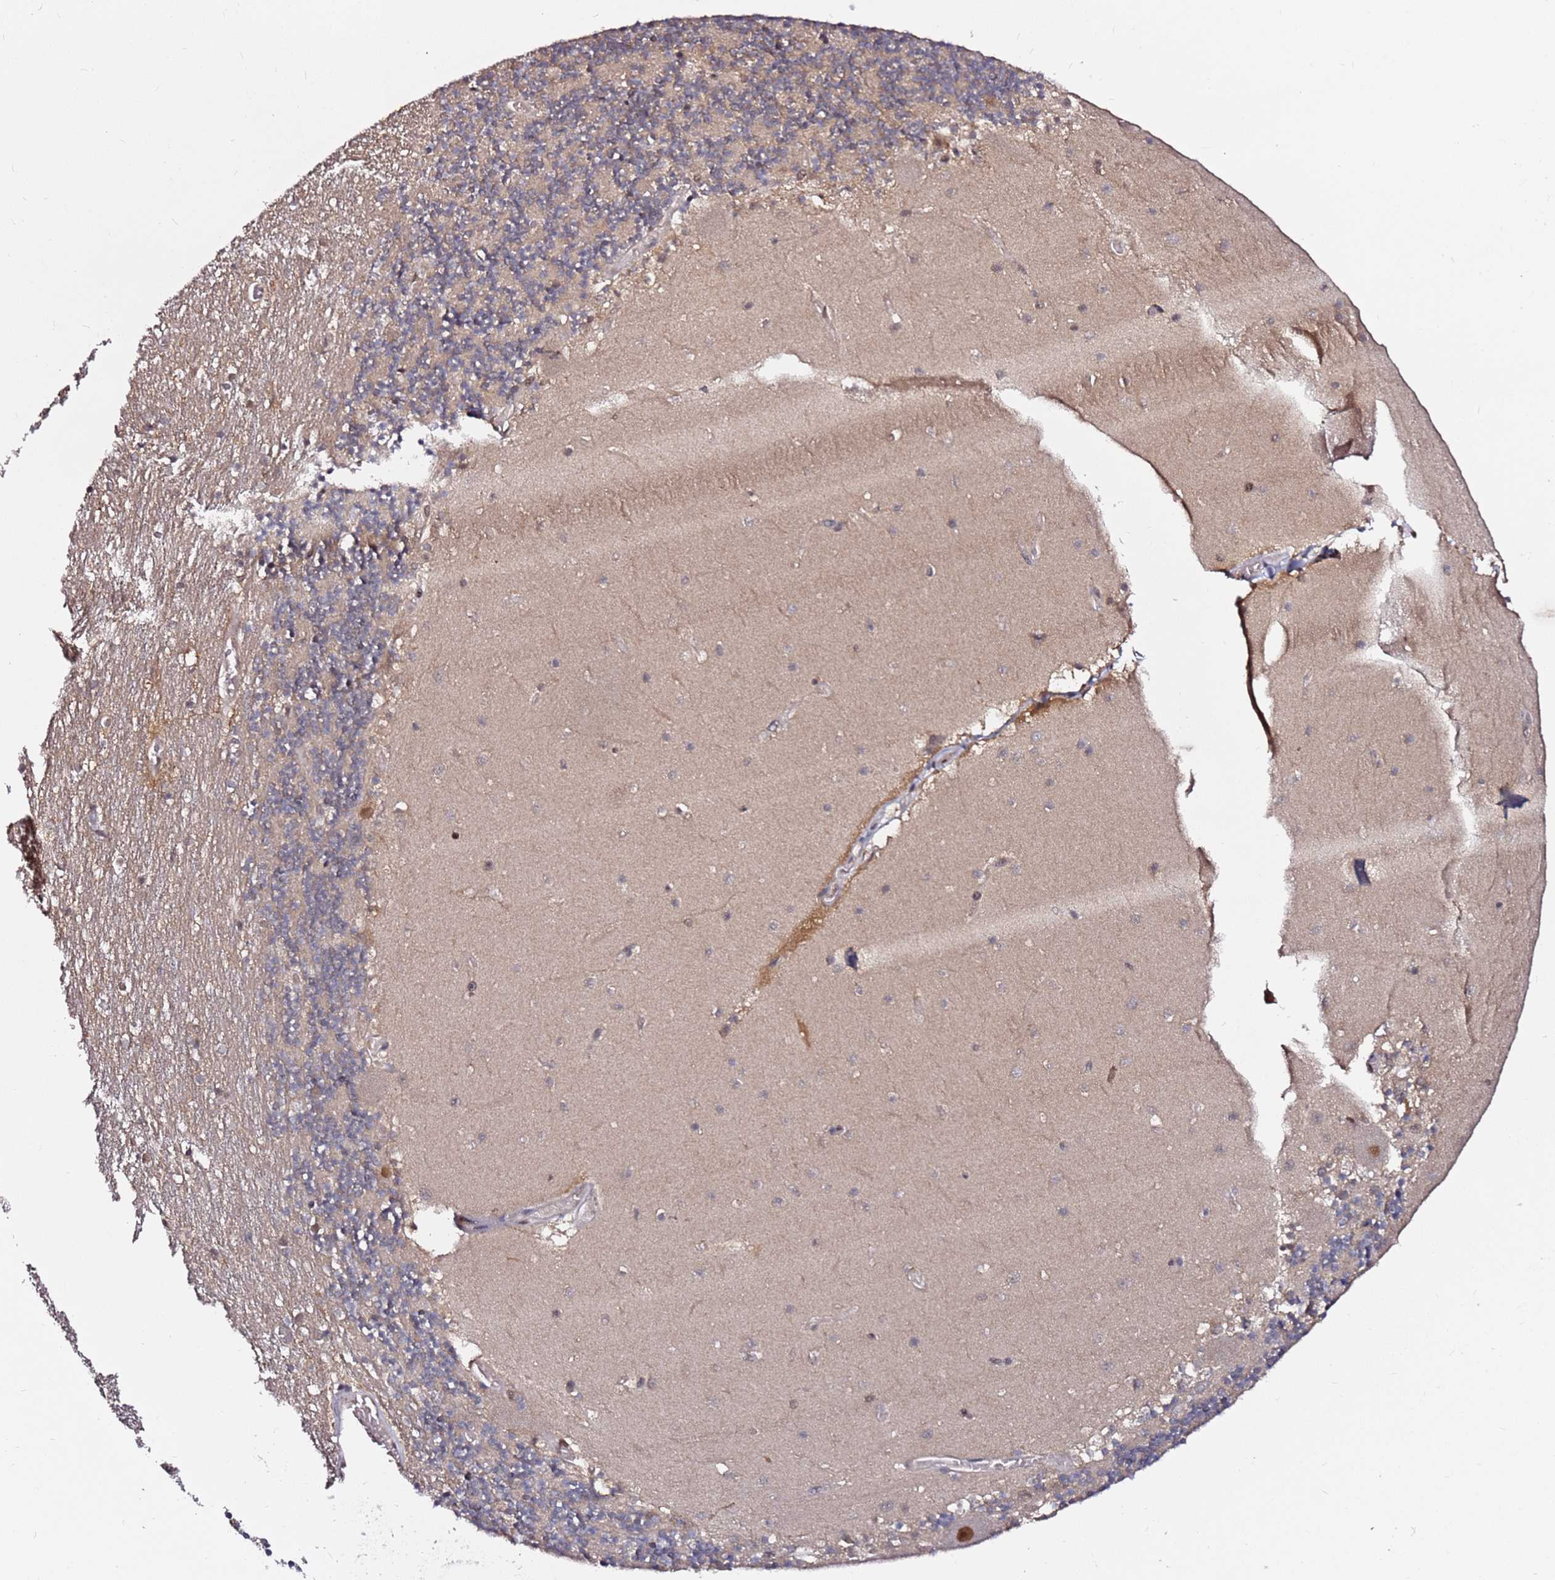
{"staining": {"intensity": "negative", "quantity": "none", "location": "none"}, "tissue": "cerebellum", "cell_type": "Cells in granular layer", "image_type": "normal", "snomed": [{"axis": "morphology", "description": "Normal tissue, NOS"}, {"axis": "topography", "description": "Cerebellum"}], "caption": "Normal cerebellum was stained to show a protein in brown. There is no significant staining in cells in granular layer. (Brightfield microscopy of DAB IHC at high magnification).", "gene": "RGS18", "patient": {"sex": "female", "age": 28}}